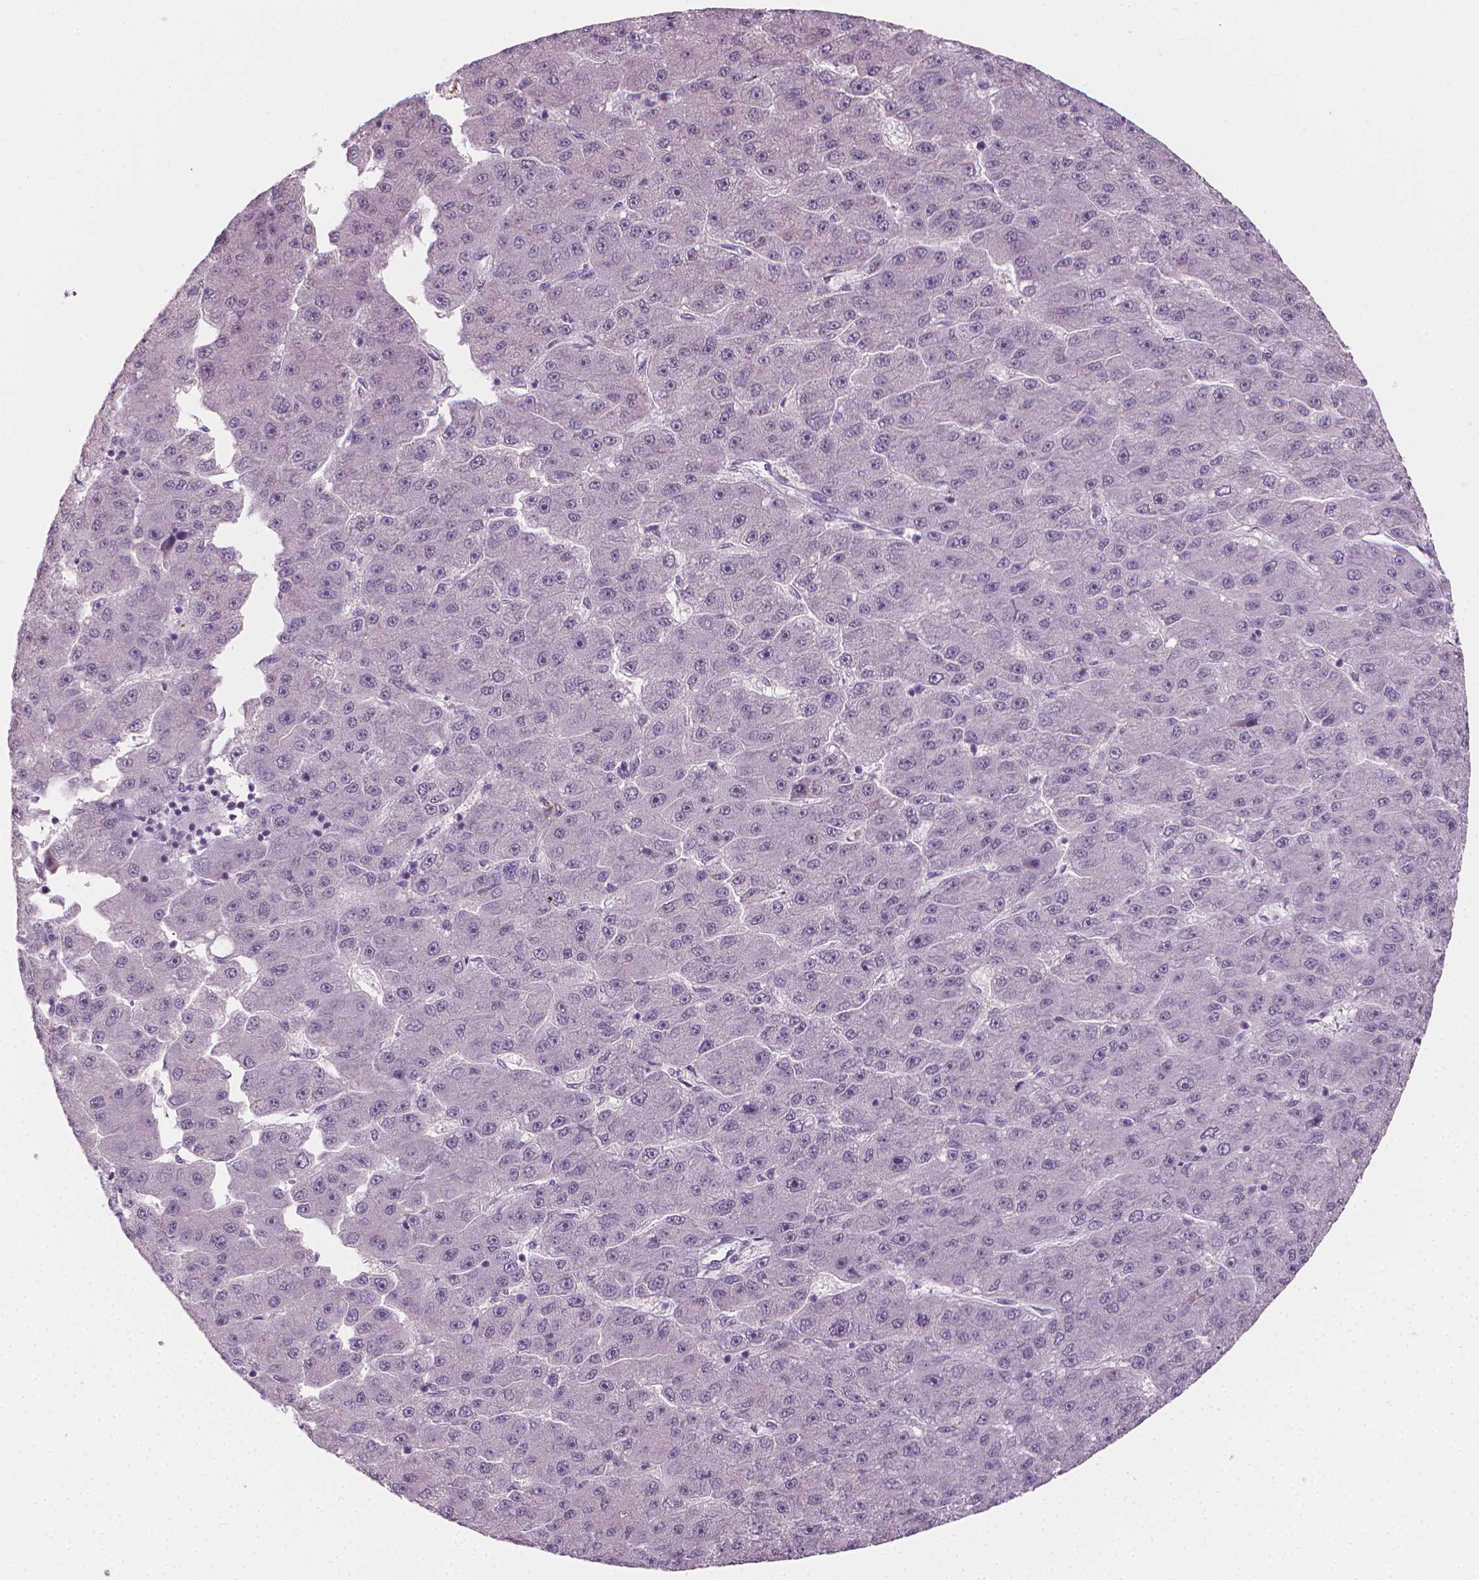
{"staining": {"intensity": "weak", "quantity": "<25%", "location": "nuclear"}, "tissue": "liver cancer", "cell_type": "Tumor cells", "image_type": "cancer", "snomed": [{"axis": "morphology", "description": "Carcinoma, Hepatocellular, NOS"}, {"axis": "topography", "description": "Liver"}], "caption": "Liver hepatocellular carcinoma stained for a protein using IHC shows no positivity tumor cells.", "gene": "CDKN1C", "patient": {"sex": "male", "age": 67}}